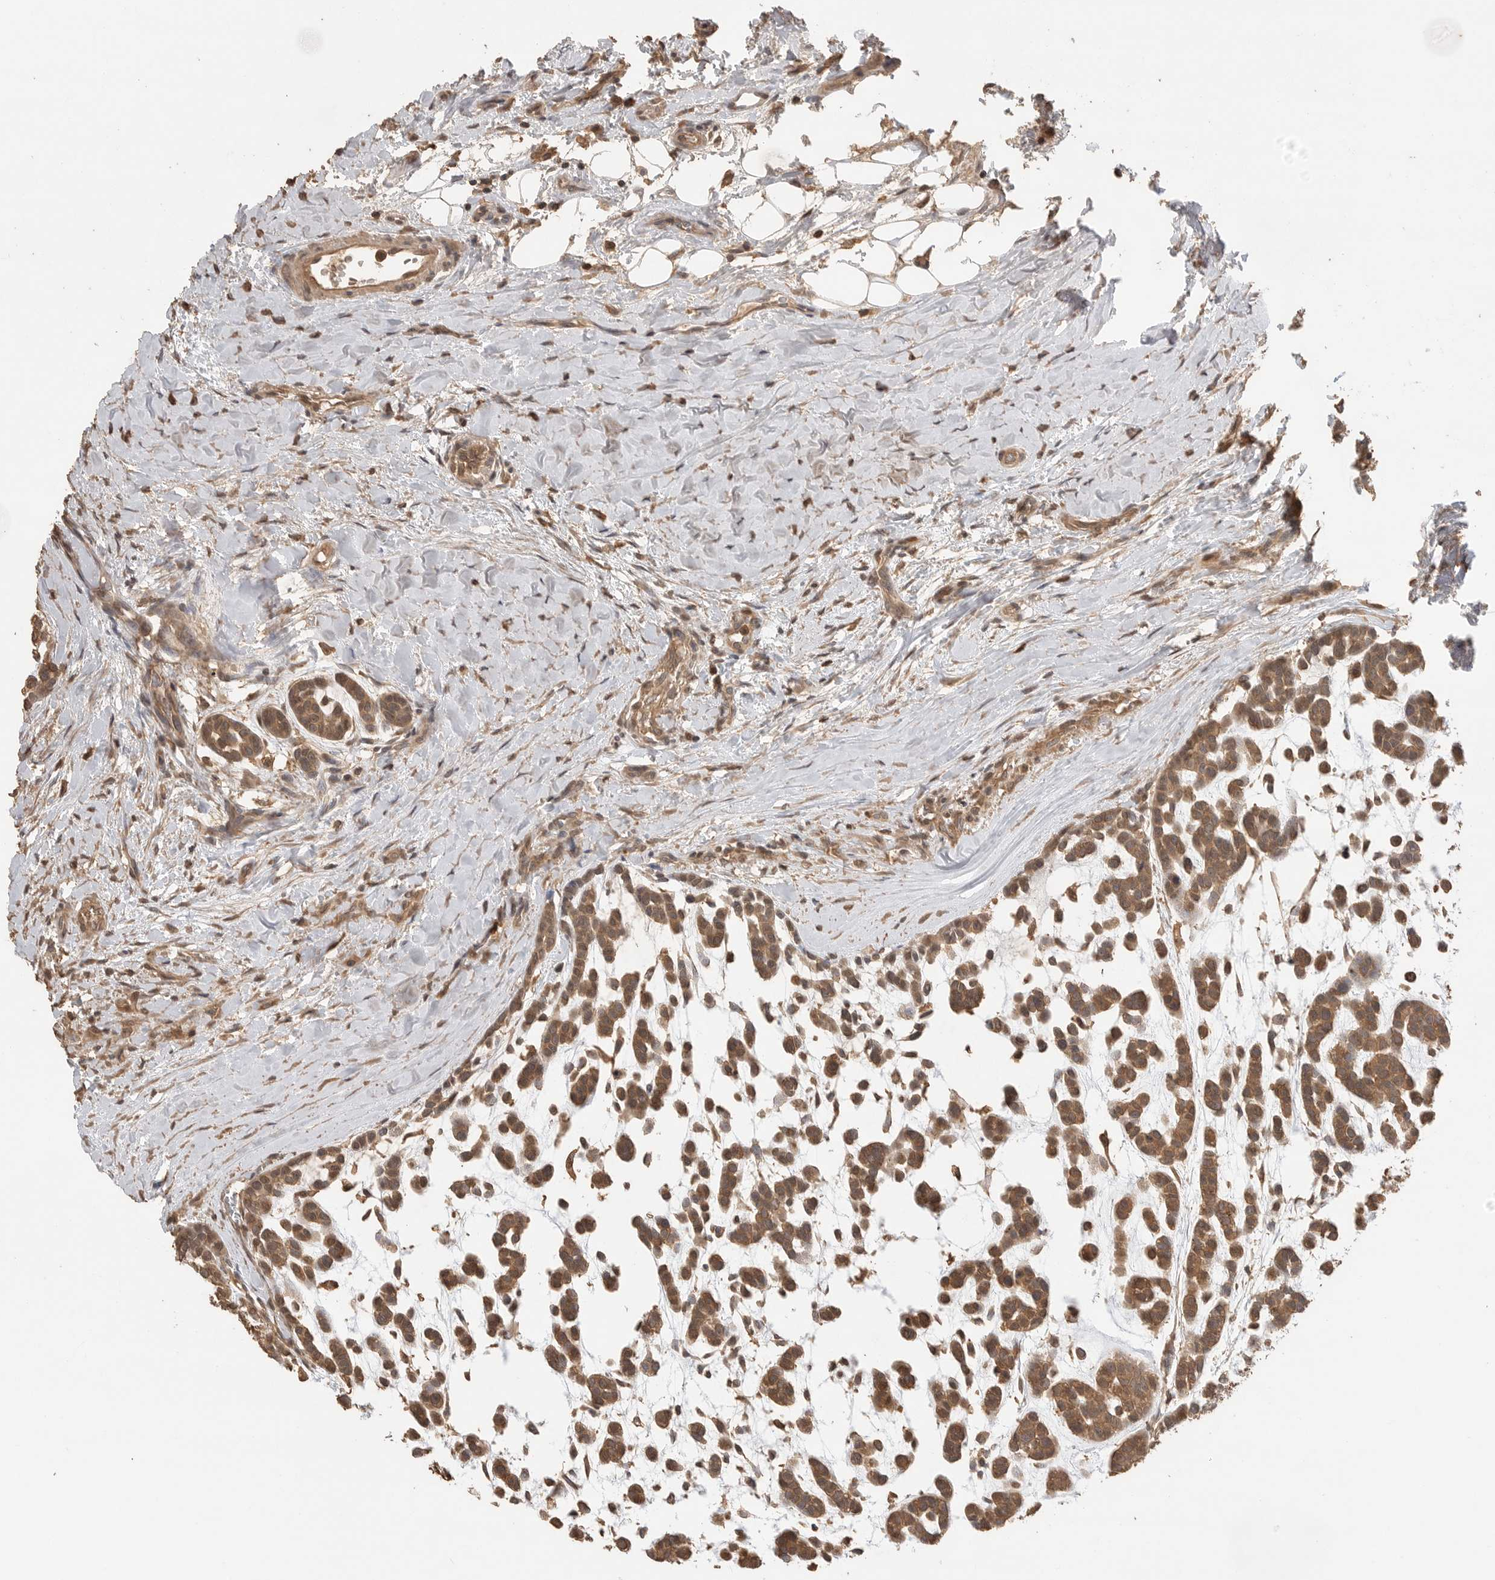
{"staining": {"intensity": "moderate", "quantity": ">75%", "location": "cytoplasmic/membranous"}, "tissue": "head and neck cancer", "cell_type": "Tumor cells", "image_type": "cancer", "snomed": [{"axis": "morphology", "description": "Adenocarcinoma, NOS"}, {"axis": "morphology", "description": "Adenoma, NOS"}, {"axis": "topography", "description": "Head-Neck"}], "caption": "IHC staining of adenocarcinoma (head and neck), which reveals medium levels of moderate cytoplasmic/membranous positivity in approximately >75% of tumor cells indicating moderate cytoplasmic/membranous protein positivity. The staining was performed using DAB (brown) for protein detection and nuclei were counterstained in hematoxylin (blue).", "gene": "MAP2K1", "patient": {"sex": "female", "age": 55}}